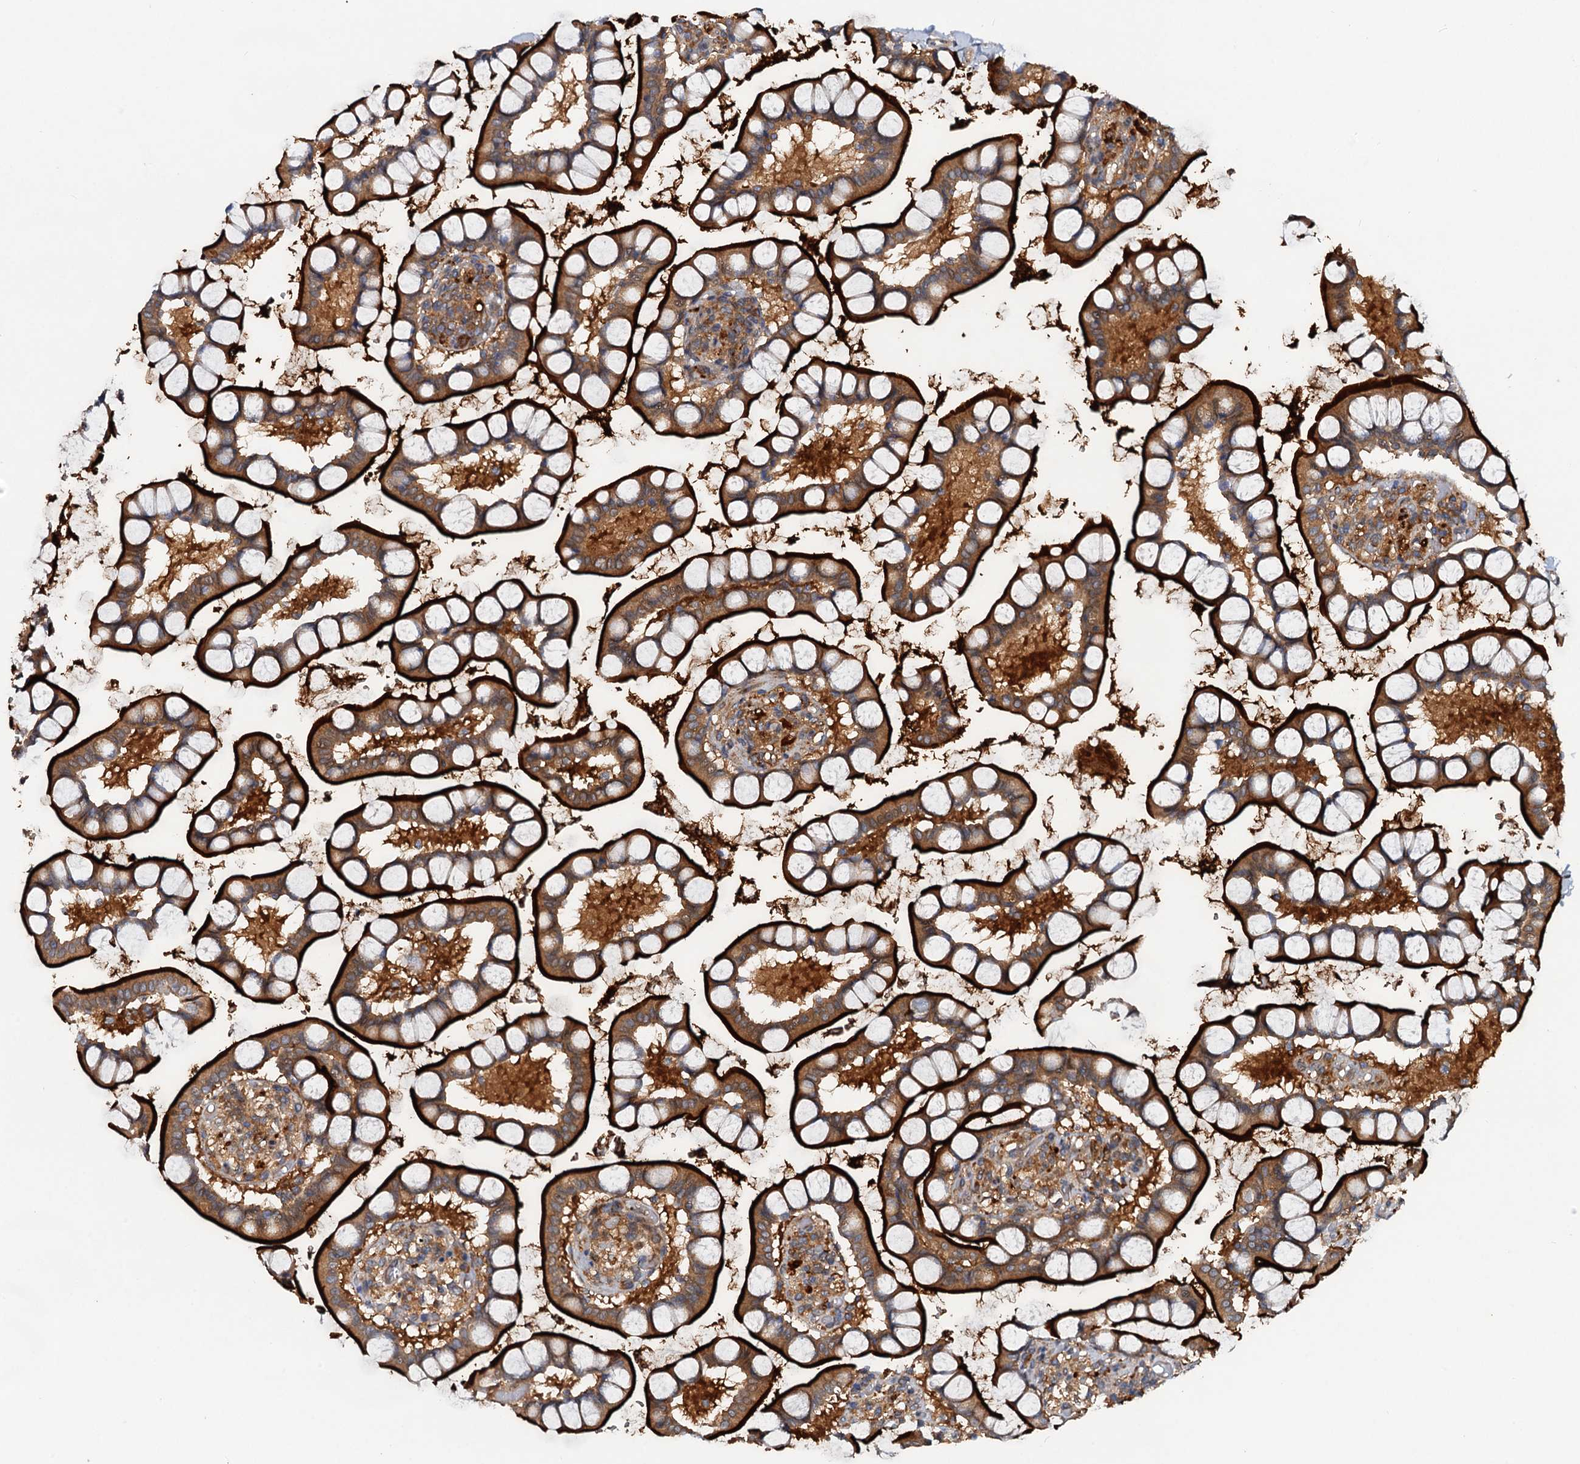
{"staining": {"intensity": "strong", "quantity": ">75%", "location": "cytoplasmic/membranous"}, "tissue": "small intestine", "cell_type": "Glandular cells", "image_type": "normal", "snomed": [{"axis": "morphology", "description": "Normal tissue, NOS"}, {"axis": "topography", "description": "Small intestine"}], "caption": "Small intestine stained with DAB (3,3'-diaminobenzidine) IHC demonstrates high levels of strong cytoplasmic/membranous expression in approximately >75% of glandular cells.", "gene": "EFL1", "patient": {"sex": "male", "age": 52}}